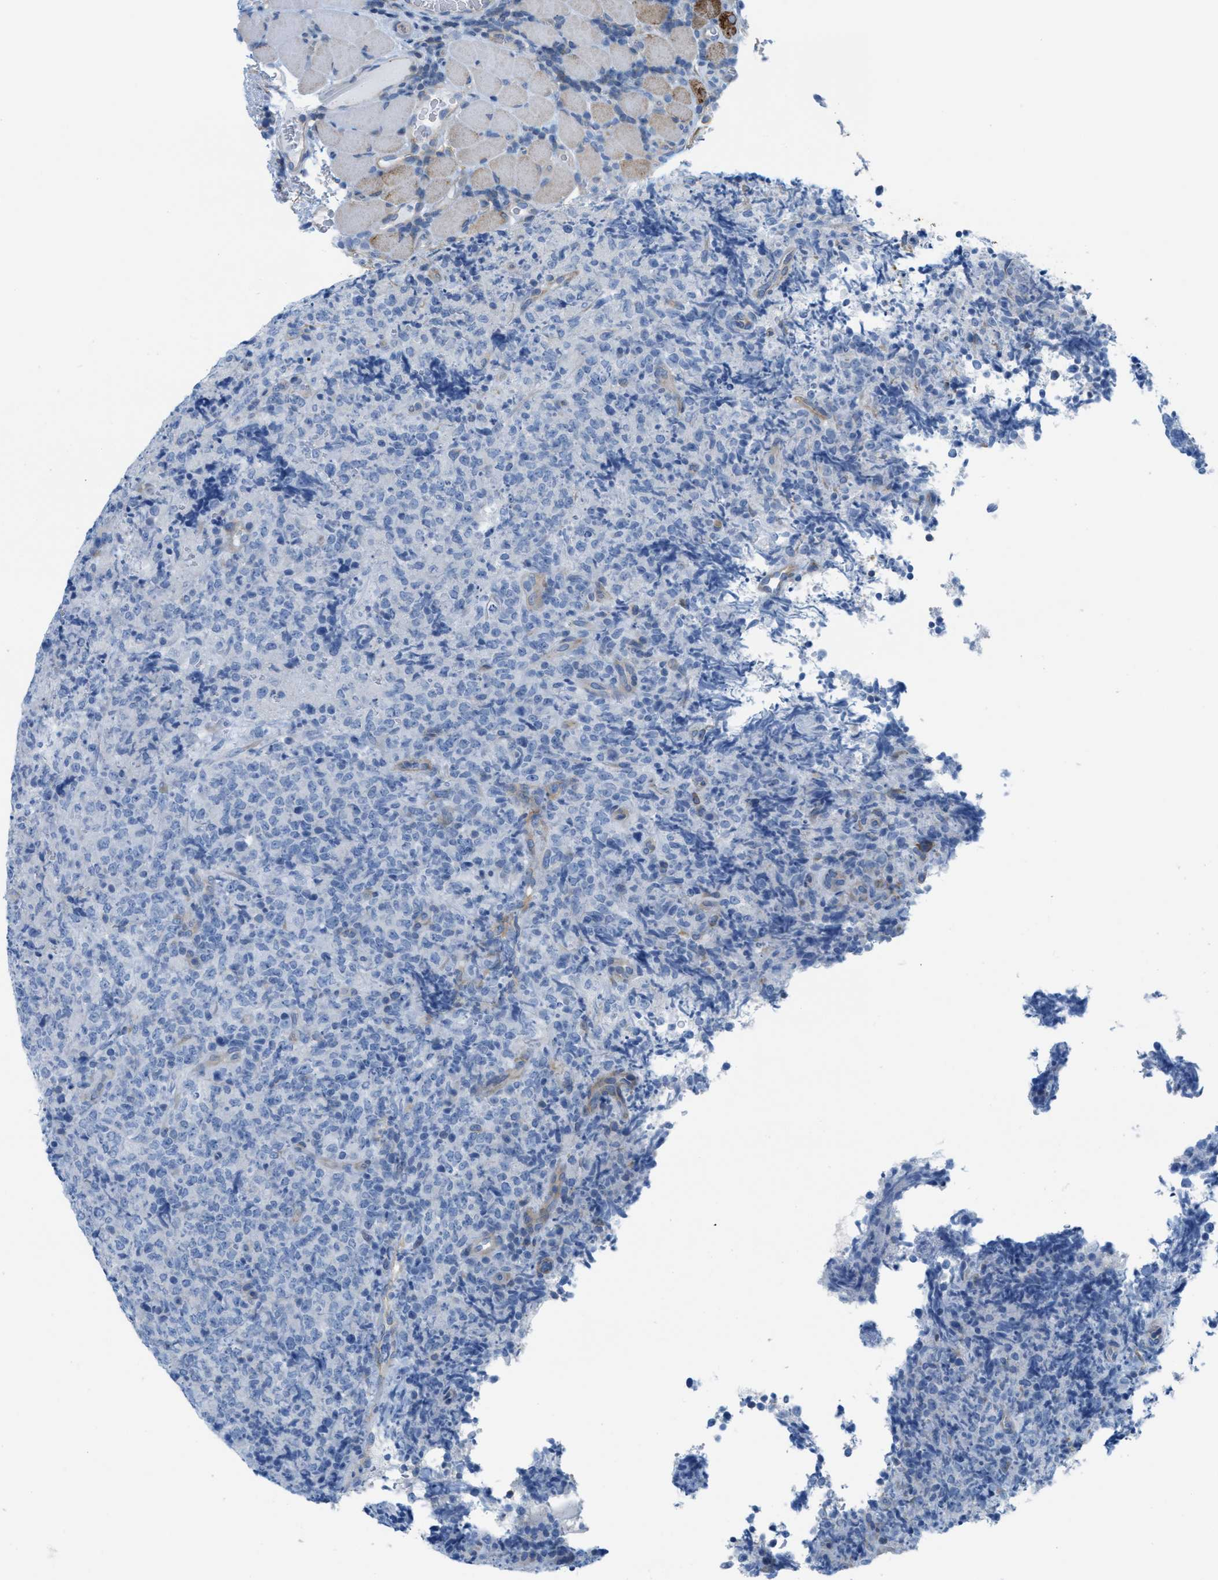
{"staining": {"intensity": "negative", "quantity": "none", "location": "none"}, "tissue": "lymphoma", "cell_type": "Tumor cells", "image_type": "cancer", "snomed": [{"axis": "morphology", "description": "Malignant lymphoma, non-Hodgkin's type, High grade"}, {"axis": "topography", "description": "Tonsil"}], "caption": "This is a micrograph of immunohistochemistry staining of high-grade malignant lymphoma, non-Hodgkin's type, which shows no expression in tumor cells.", "gene": "ASGR1", "patient": {"sex": "female", "age": 36}}